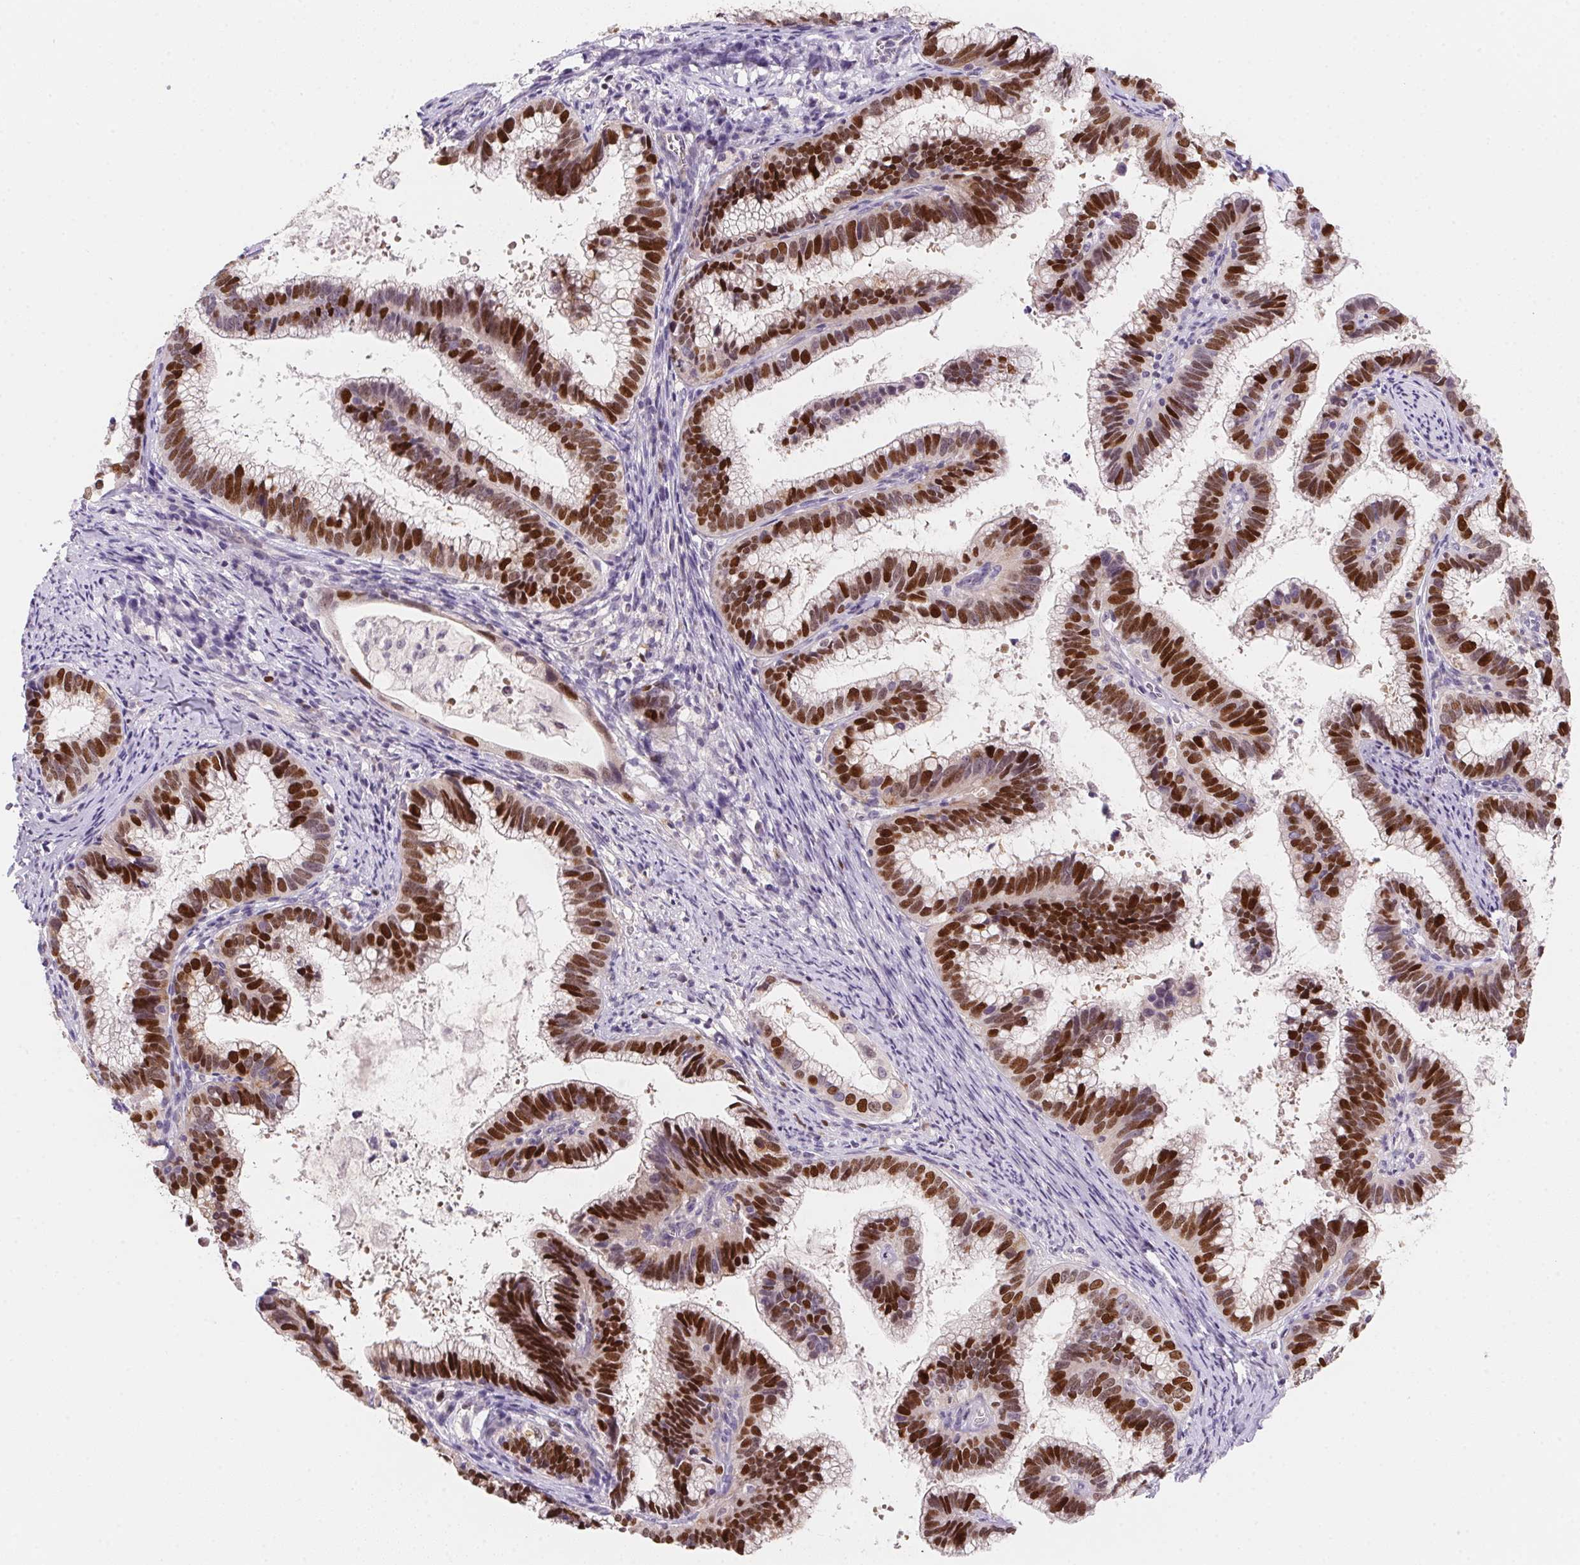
{"staining": {"intensity": "strong", "quantity": ">75%", "location": "nuclear"}, "tissue": "cervical cancer", "cell_type": "Tumor cells", "image_type": "cancer", "snomed": [{"axis": "morphology", "description": "Adenocarcinoma, NOS"}, {"axis": "topography", "description": "Cervix"}], "caption": "Tumor cells exhibit high levels of strong nuclear positivity in approximately >75% of cells in cervical cancer (adenocarcinoma).", "gene": "HELLS", "patient": {"sex": "female", "age": 61}}